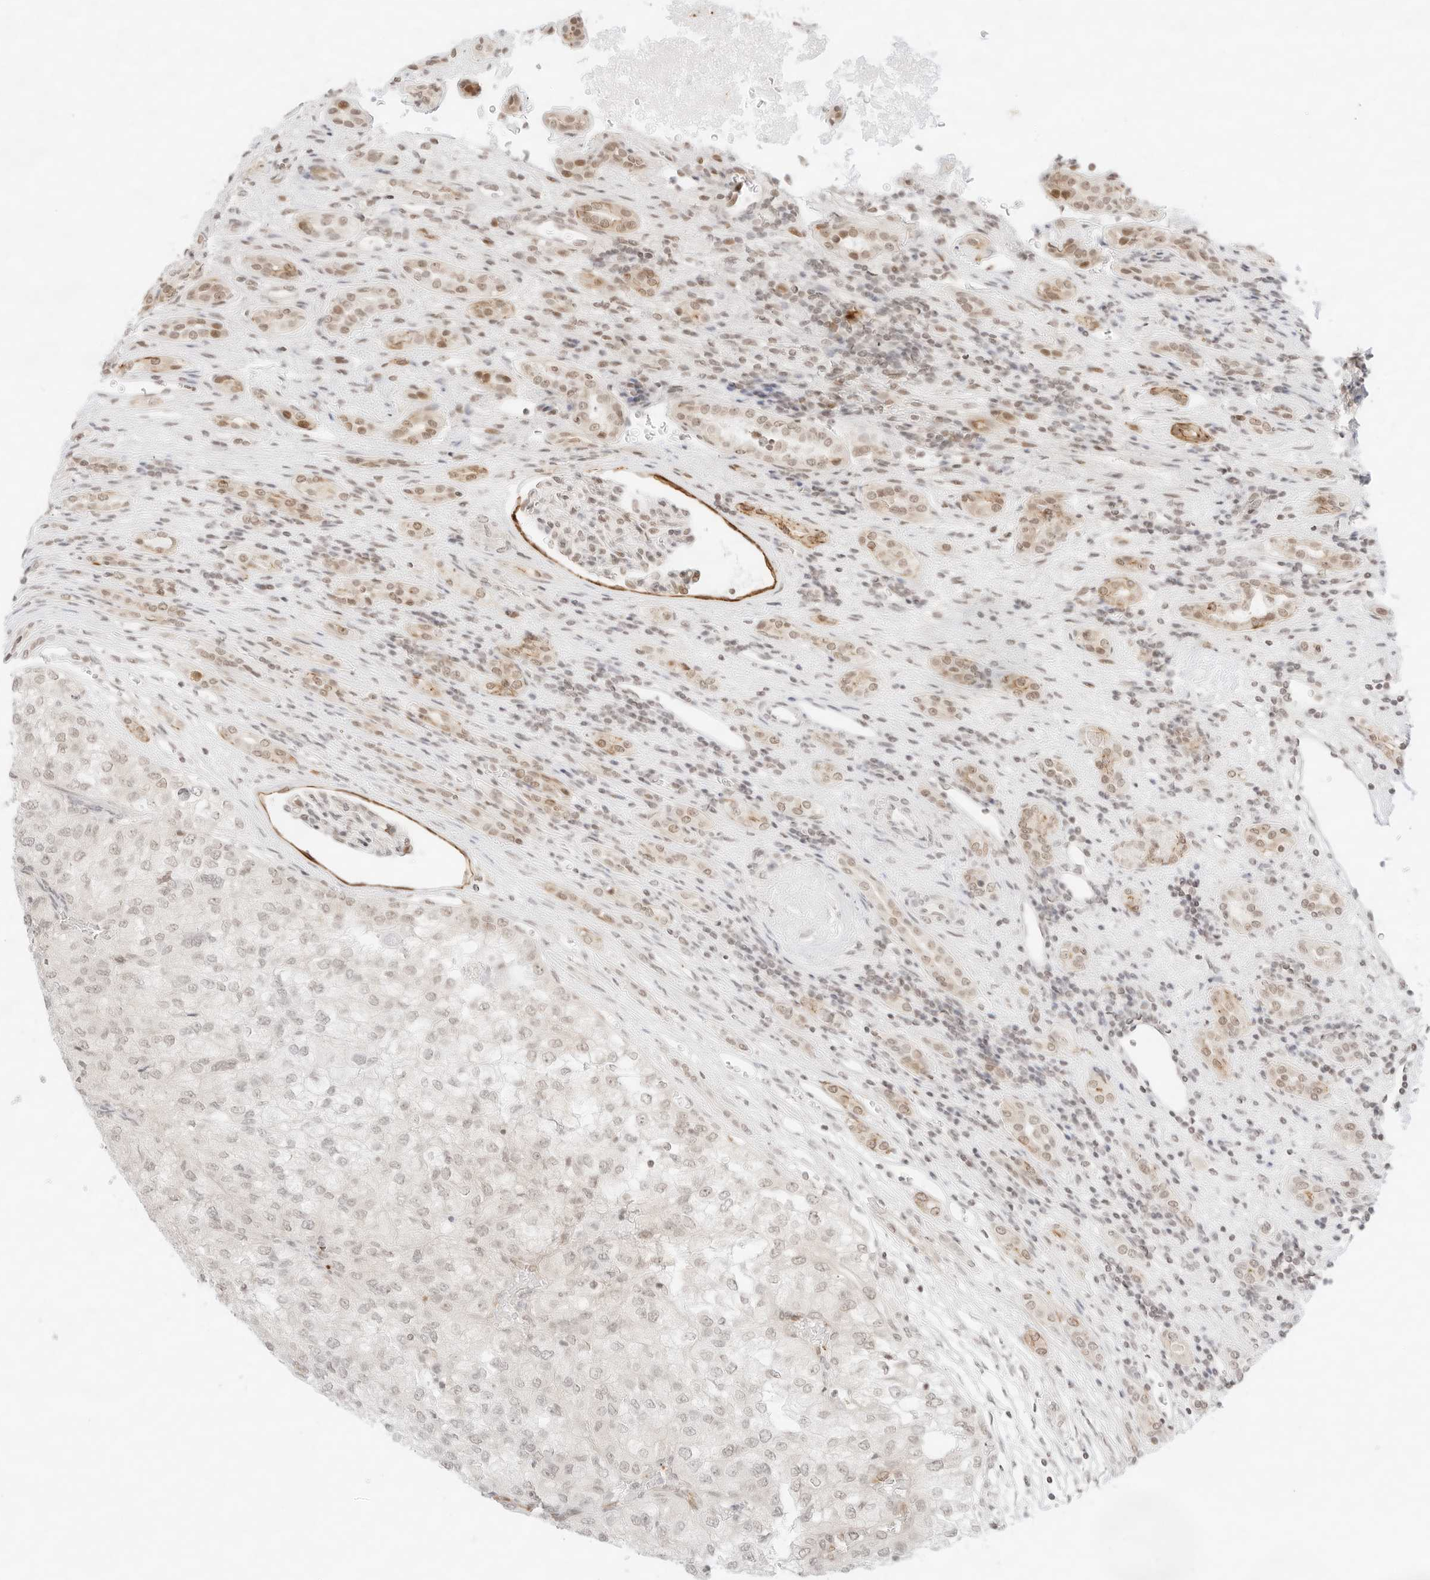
{"staining": {"intensity": "negative", "quantity": "none", "location": "none"}, "tissue": "renal cancer", "cell_type": "Tumor cells", "image_type": "cancer", "snomed": [{"axis": "morphology", "description": "Adenocarcinoma, NOS"}, {"axis": "topography", "description": "Kidney"}], "caption": "Immunohistochemistry (IHC) micrograph of neoplastic tissue: human renal cancer (adenocarcinoma) stained with DAB displays no significant protein positivity in tumor cells.", "gene": "GNAS", "patient": {"sex": "female", "age": 54}}